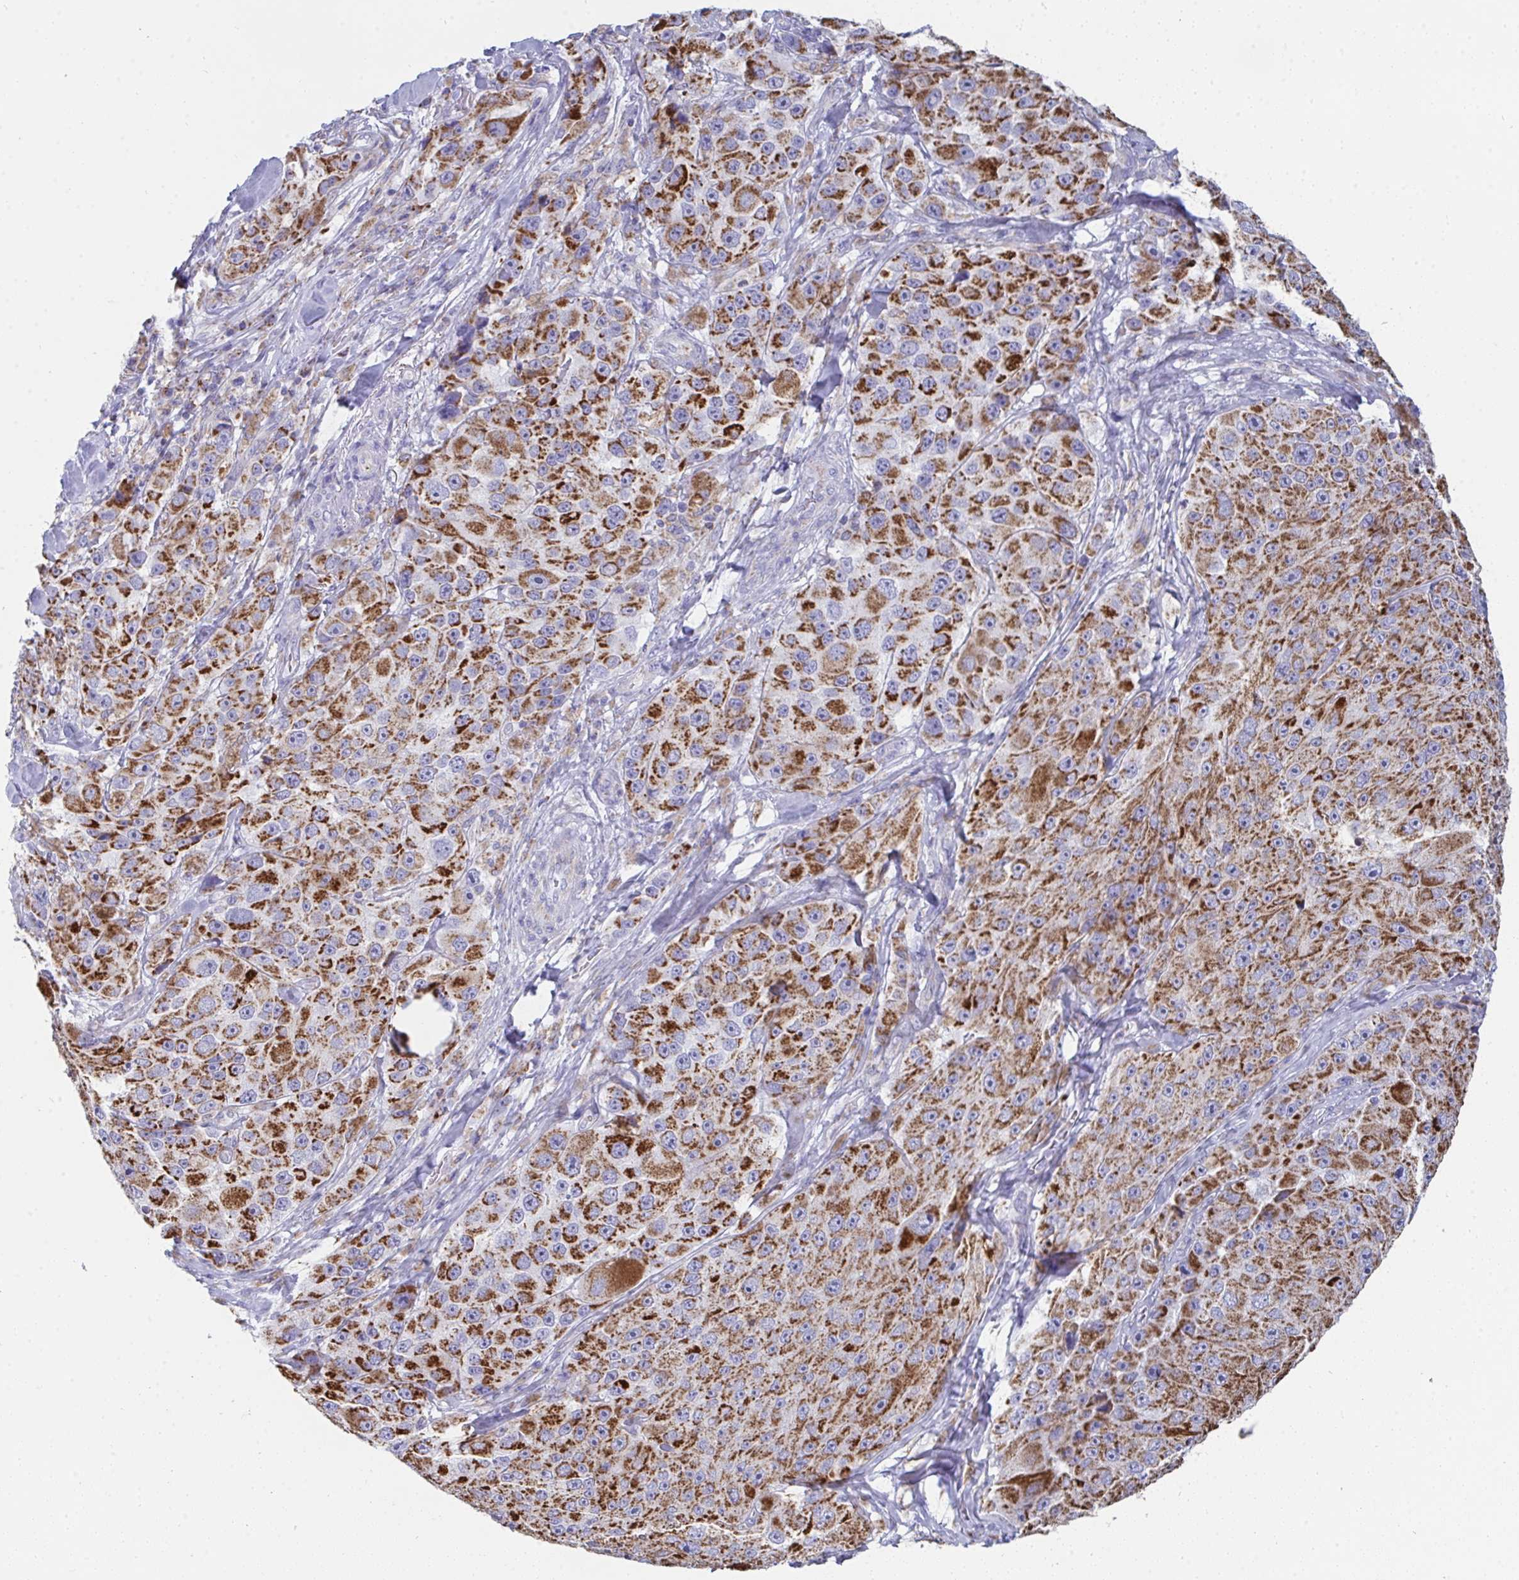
{"staining": {"intensity": "strong", "quantity": ">75%", "location": "cytoplasmic/membranous"}, "tissue": "melanoma", "cell_type": "Tumor cells", "image_type": "cancer", "snomed": [{"axis": "morphology", "description": "Malignant melanoma, Metastatic site"}, {"axis": "topography", "description": "Lymph node"}], "caption": "Tumor cells display high levels of strong cytoplasmic/membranous expression in approximately >75% of cells in melanoma.", "gene": "AIFM1", "patient": {"sex": "male", "age": 62}}